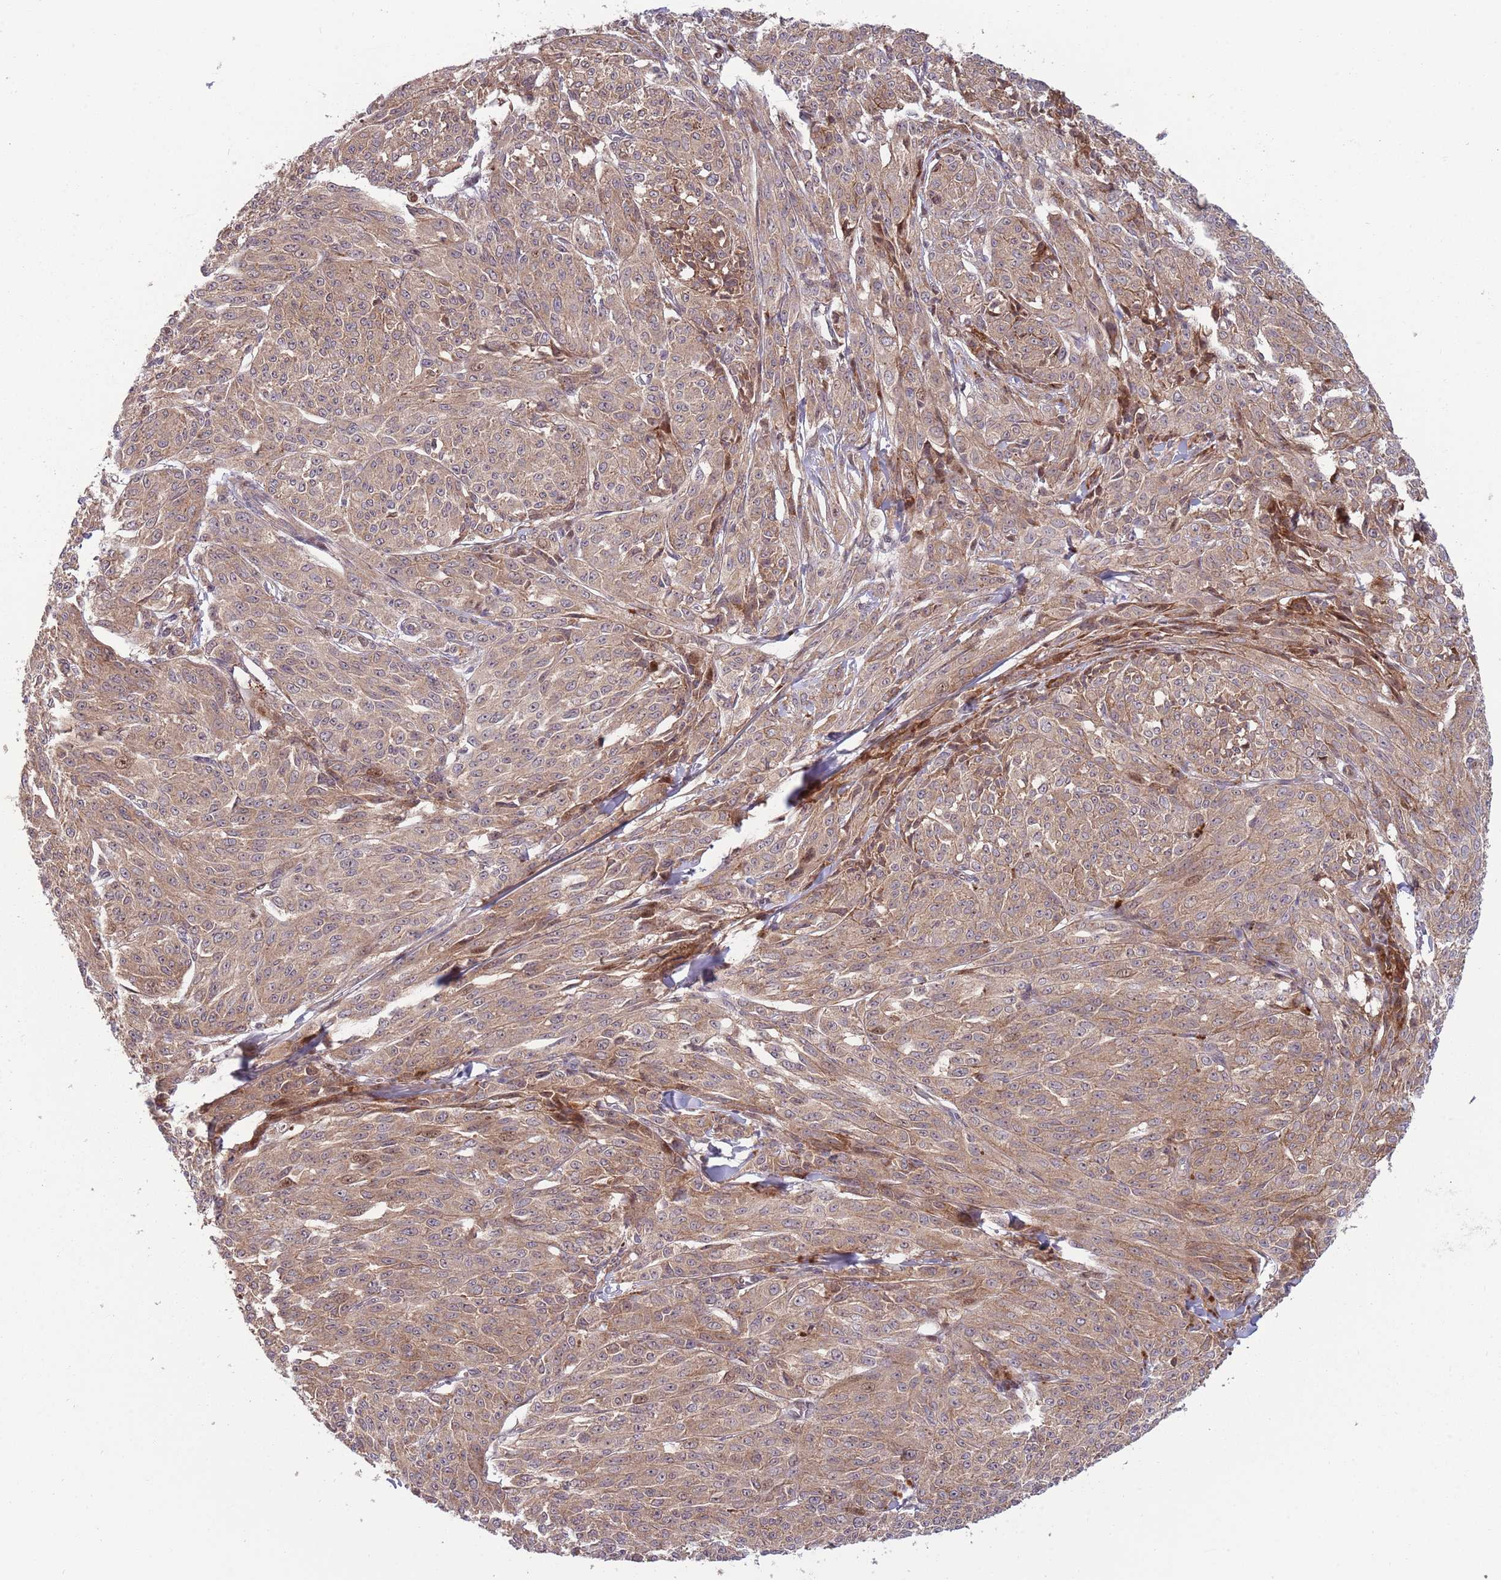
{"staining": {"intensity": "moderate", "quantity": ">75%", "location": "cytoplasmic/membranous"}, "tissue": "melanoma", "cell_type": "Tumor cells", "image_type": "cancer", "snomed": [{"axis": "morphology", "description": "Malignant melanoma, NOS"}, {"axis": "topography", "description": "Skin"}], "caption": "High-magnification brightfield microscopy of melanoma stained with DAB (brown) and counterstained with hematoxylin (blue). tumor cells exhibit moderate cytoplasmic/membranous positivity is identified in about>75% of cells.", "gene": "NT5DC4", "patient": {"sex": "female", "age": 52}}